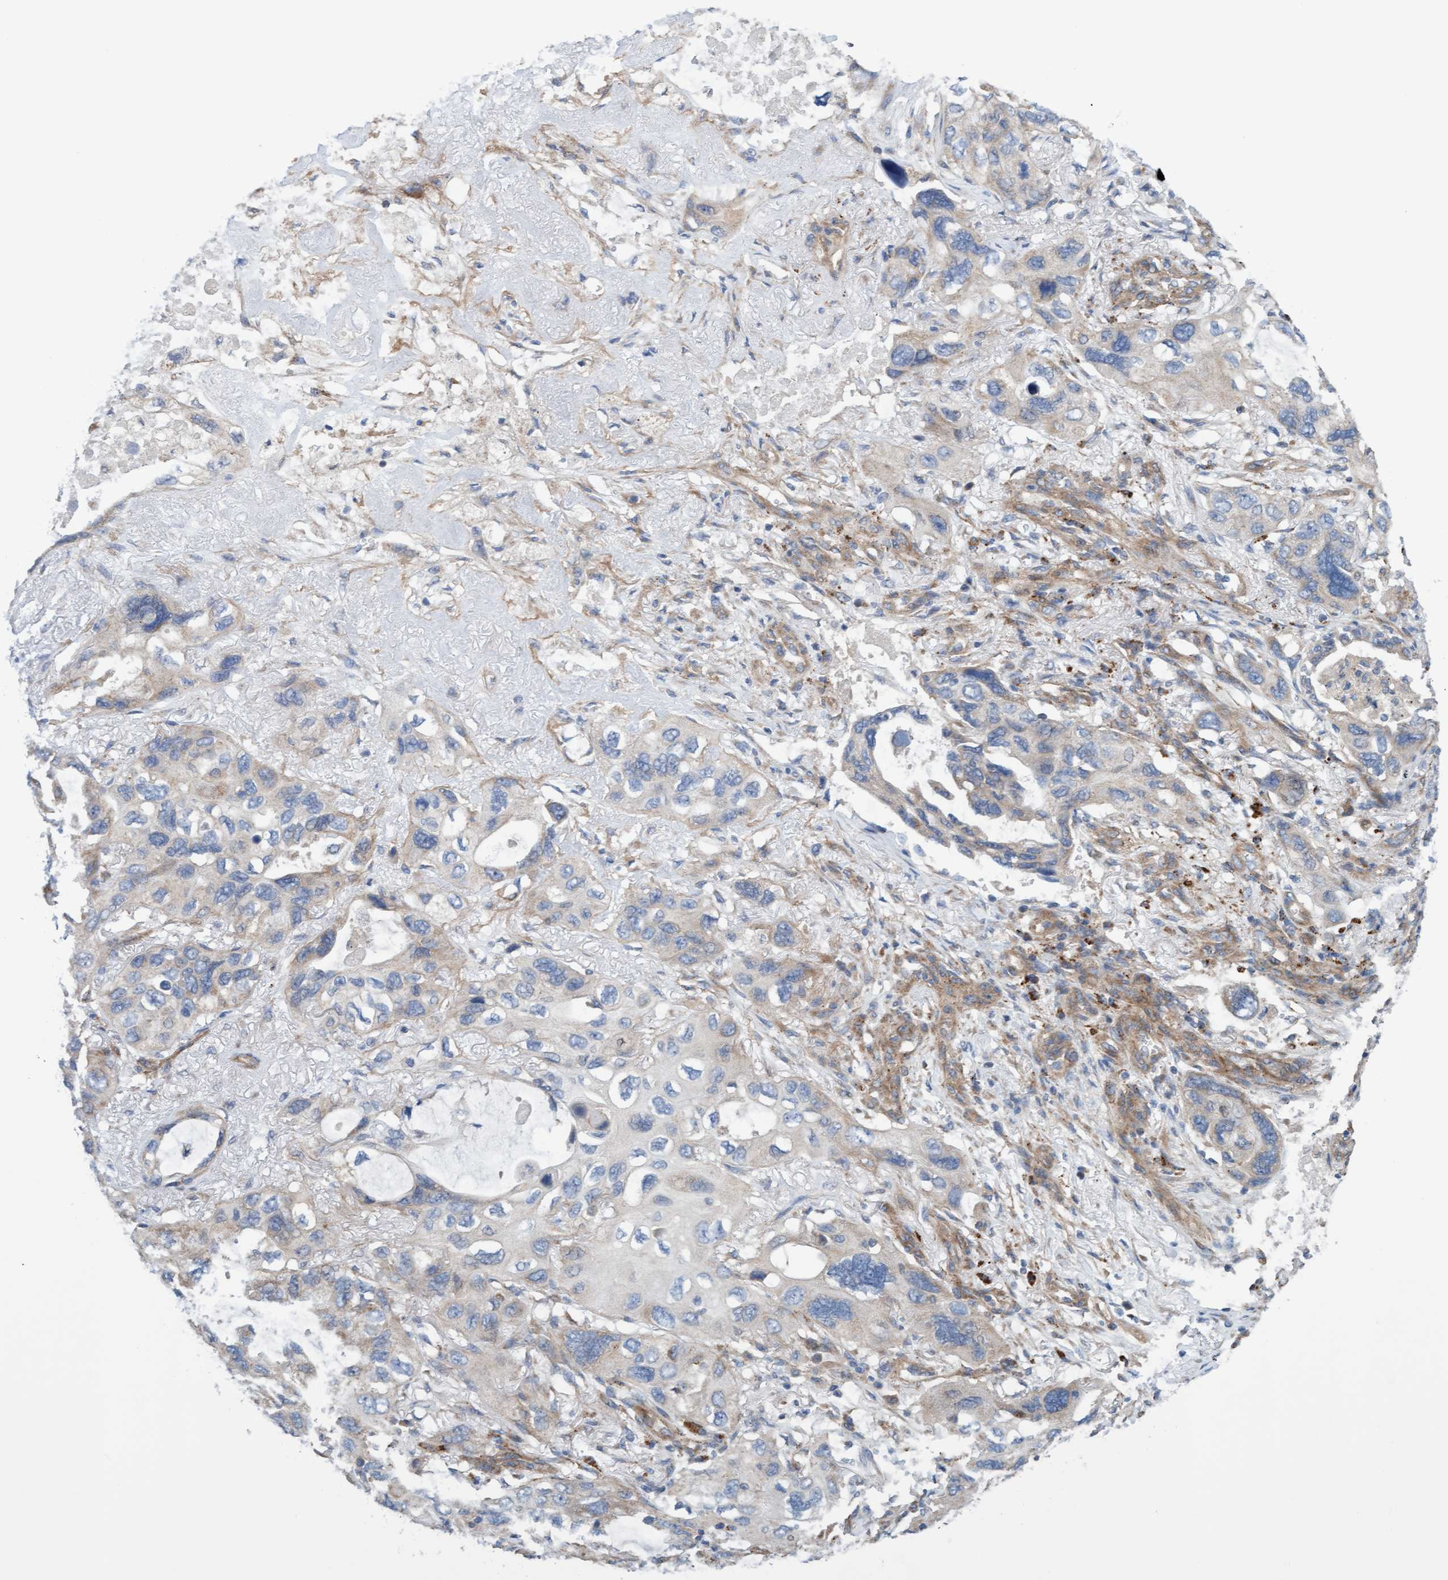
{"staining": {"intensity": "weak", "quantity": "<25%", "location": "cytoplasmic/membranous"}, "tissue": "lung cancer", "cell_type": "Tumor cells", "image_type": "cancer", "snomed": [{"axis": "morphology", "description": "Squamous cell carcinoma, NOS"}, {"axis": "topography", "description": "Lung"}], "caption": "Immunohistochemical staining of human lung squamous cell carcinoma demonstrates no significant positivity in tumor cells. (DAB IHC visualized using brightfield microscopy, high magnification).", "gene": "CDK5RAP3", "patient": {"sex": "female", "age": 73}}